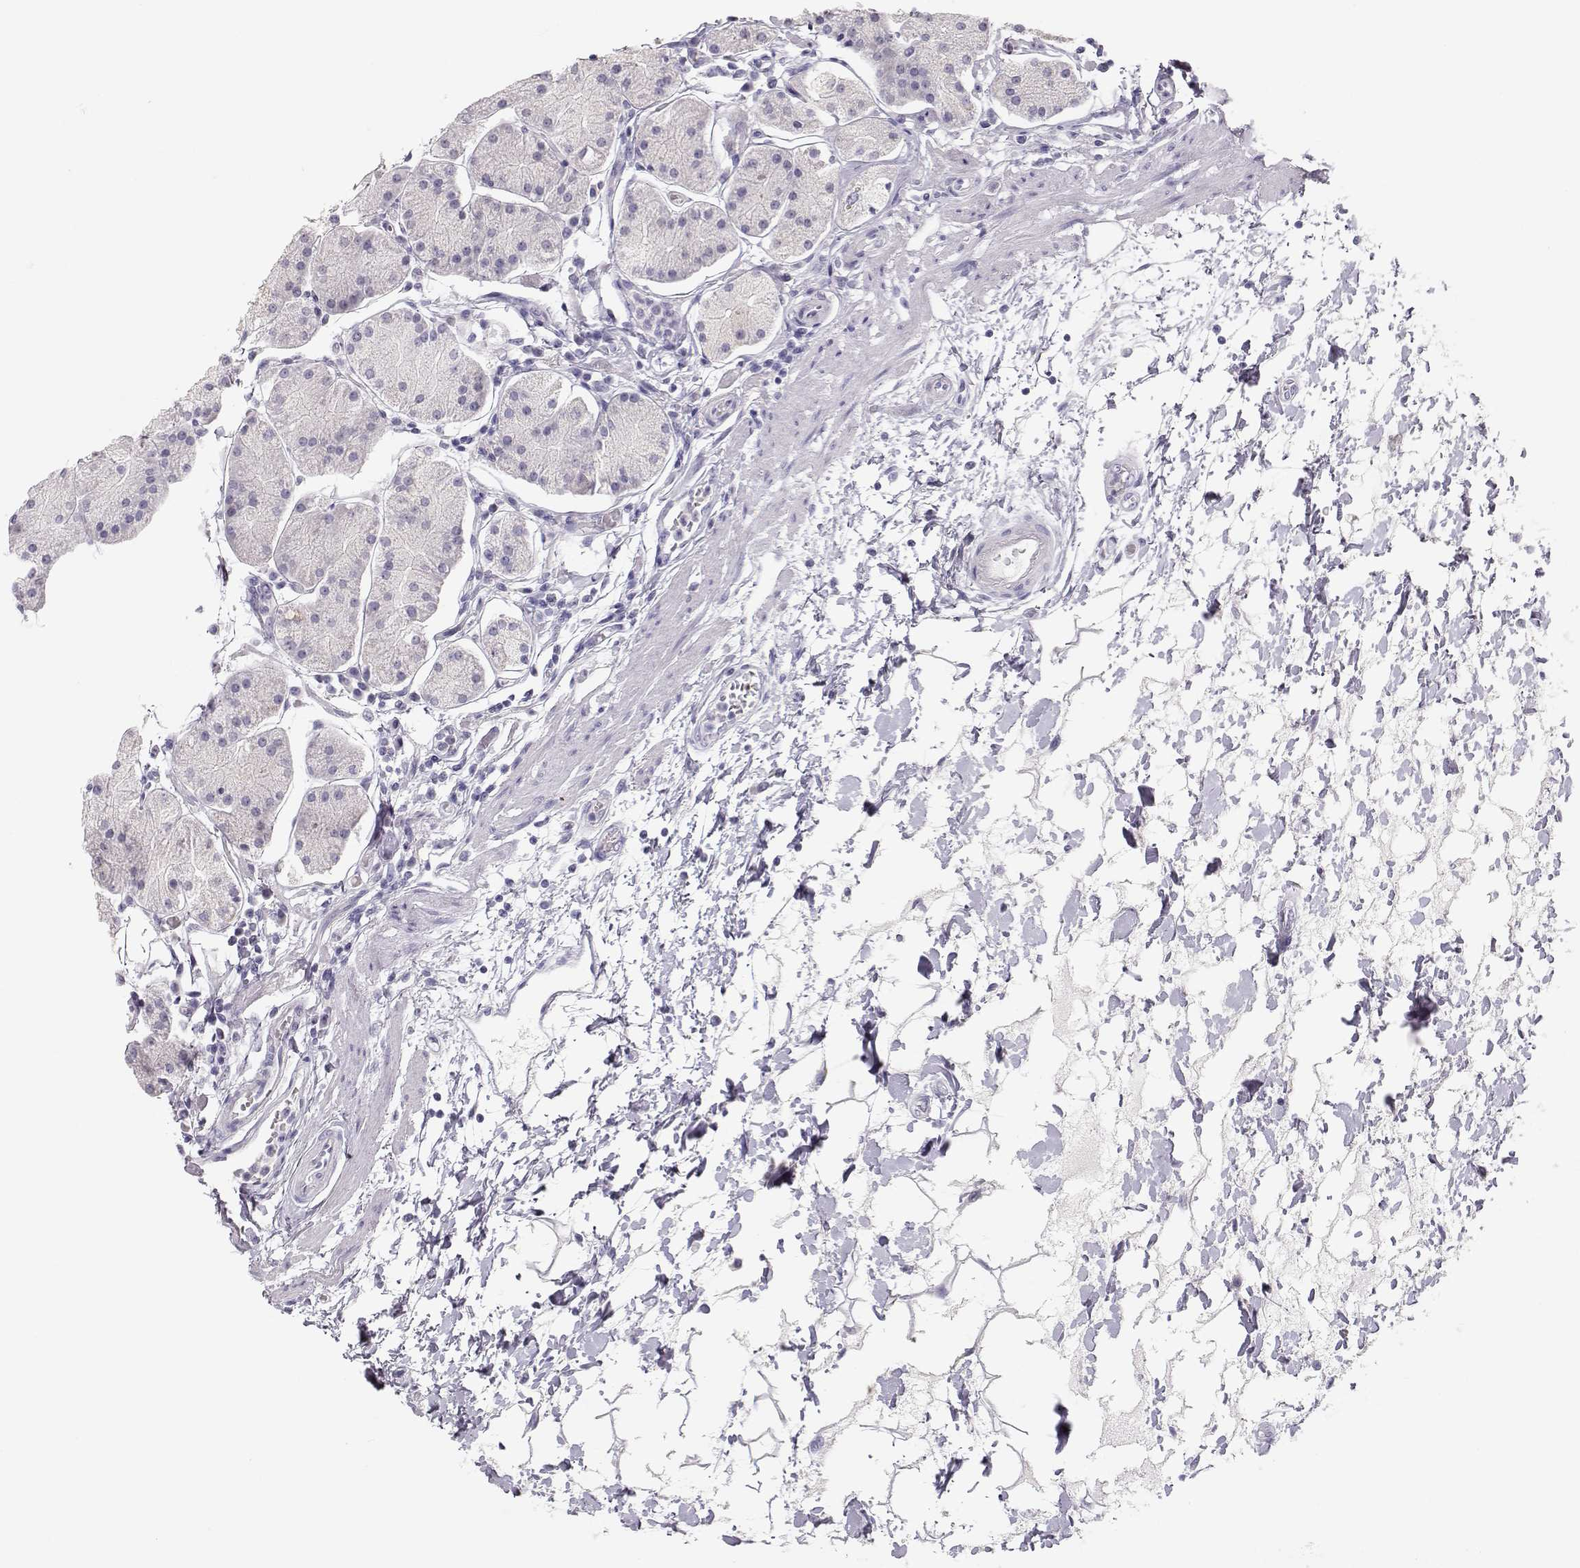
{"staining": {"intensity": "weak", "quantity": "<25%", "location": "cytoplasmic/membranous"}, "tissue": "stomach", "cell_type": "Glandular cells", "image_type": "normal", "snomed": [{"axis": "morphology", "description": "Normal tissue, NOS"}, {"axis": "topography", "description": "Stomach"}], "caption": "The histopathology image exhibits no significant expression in glandular cells of stomach. Brightfield microscopy of immunohistochemistry (IHC) stained with DAB (brown) and hematoxylin (blue), captured at high magnification.", "gene": "LEPR", "patient": {"sex": "male", "age": 54}}